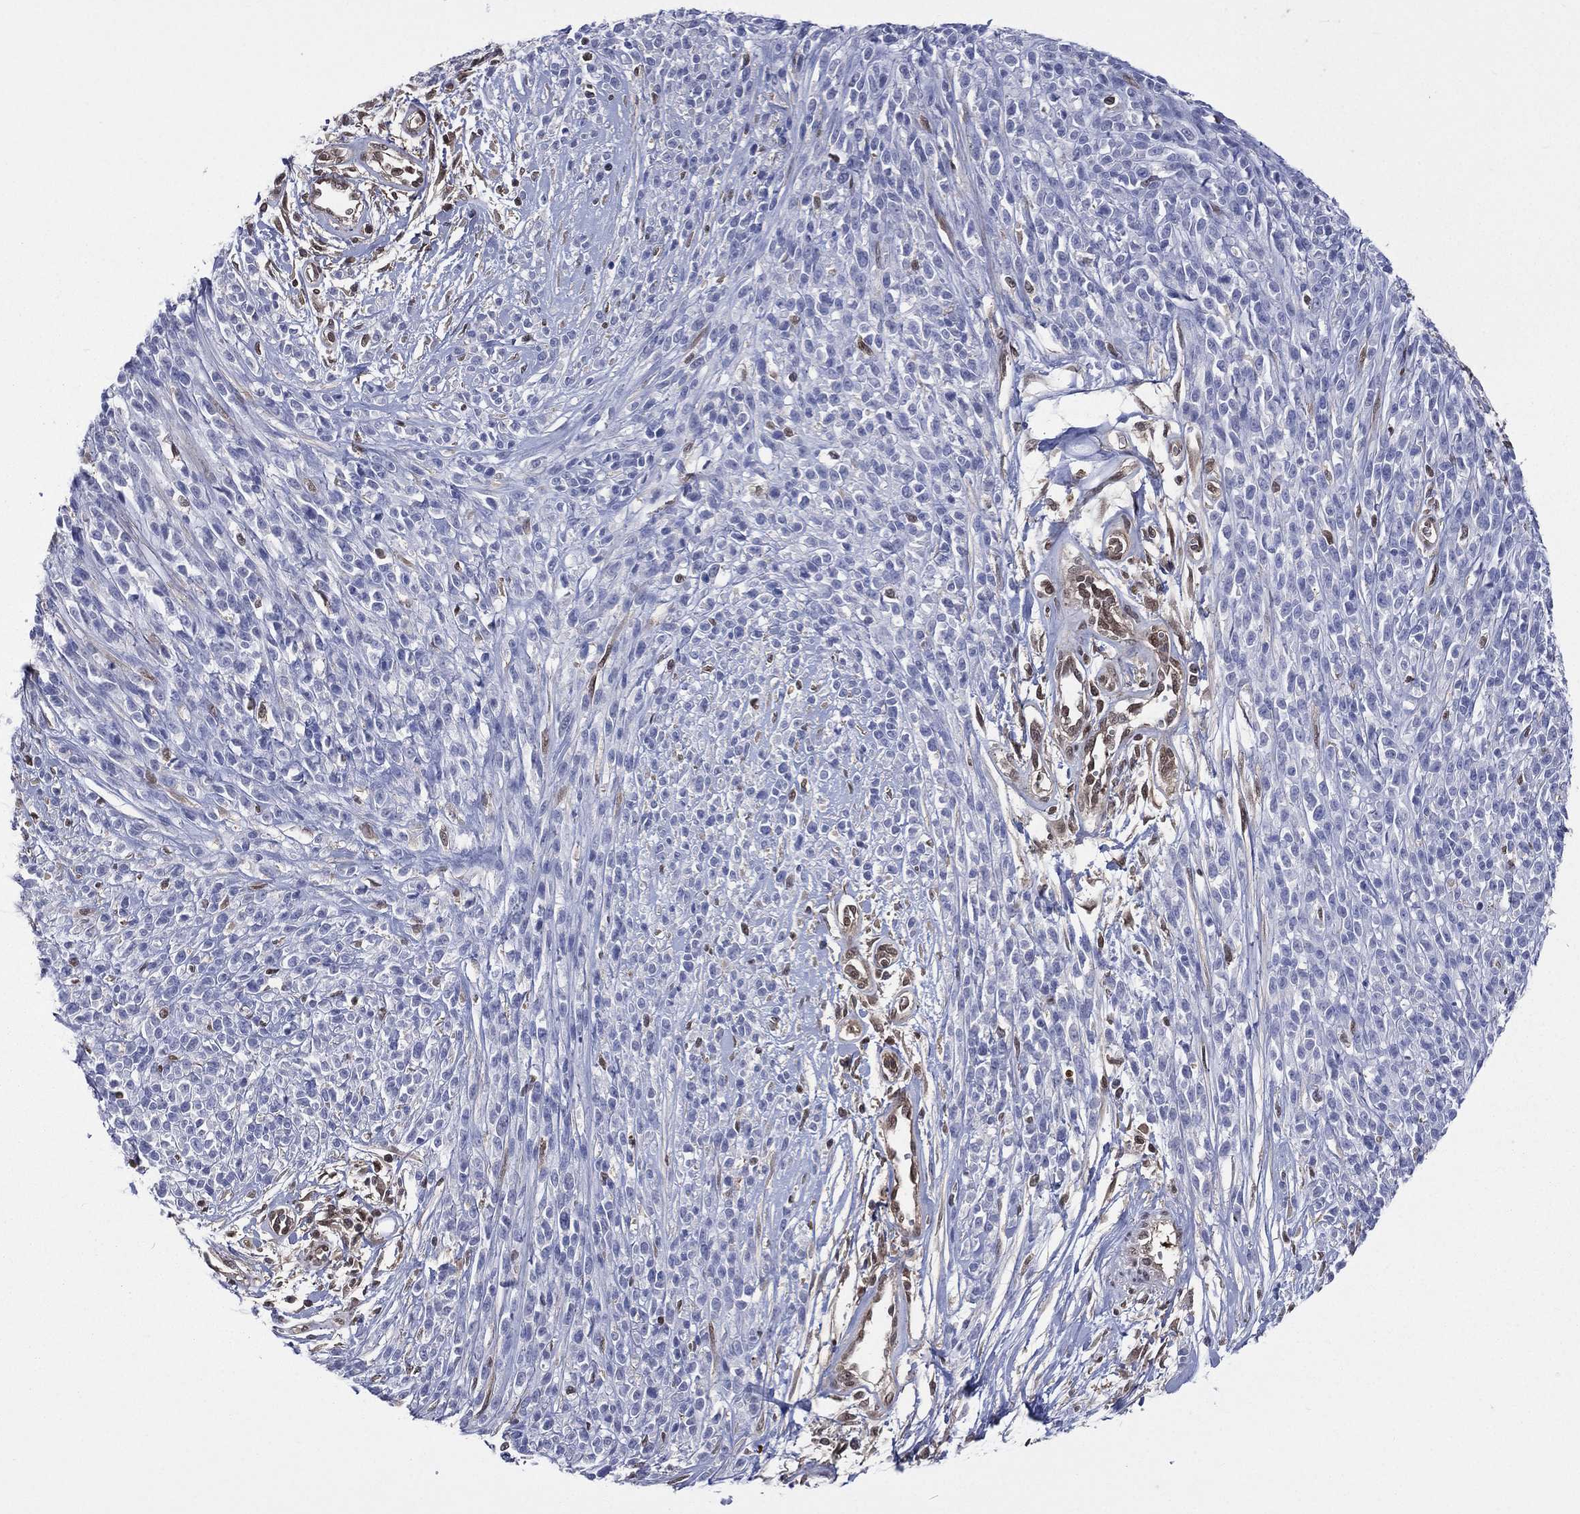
{"staining": {"intensity": "negative", "quantity": "none", "location": "none"}, "tissue": "melanoma", "cell_type": "Tumor cells", "image_type": "cancer", "snomed": [{"axis": "morphology", "description": "Malignant melanoma, NOS"}, {"axis": "topography", "description": "Skin"}, {"axis": "topography", "description": "Skin of trunk"}], "caption": "Melanoma was stained to show a protein in brown. There is no significant expression in tumor cells.", "gene": "MTAP", "patient": {"sex": "male", "age": 74}}